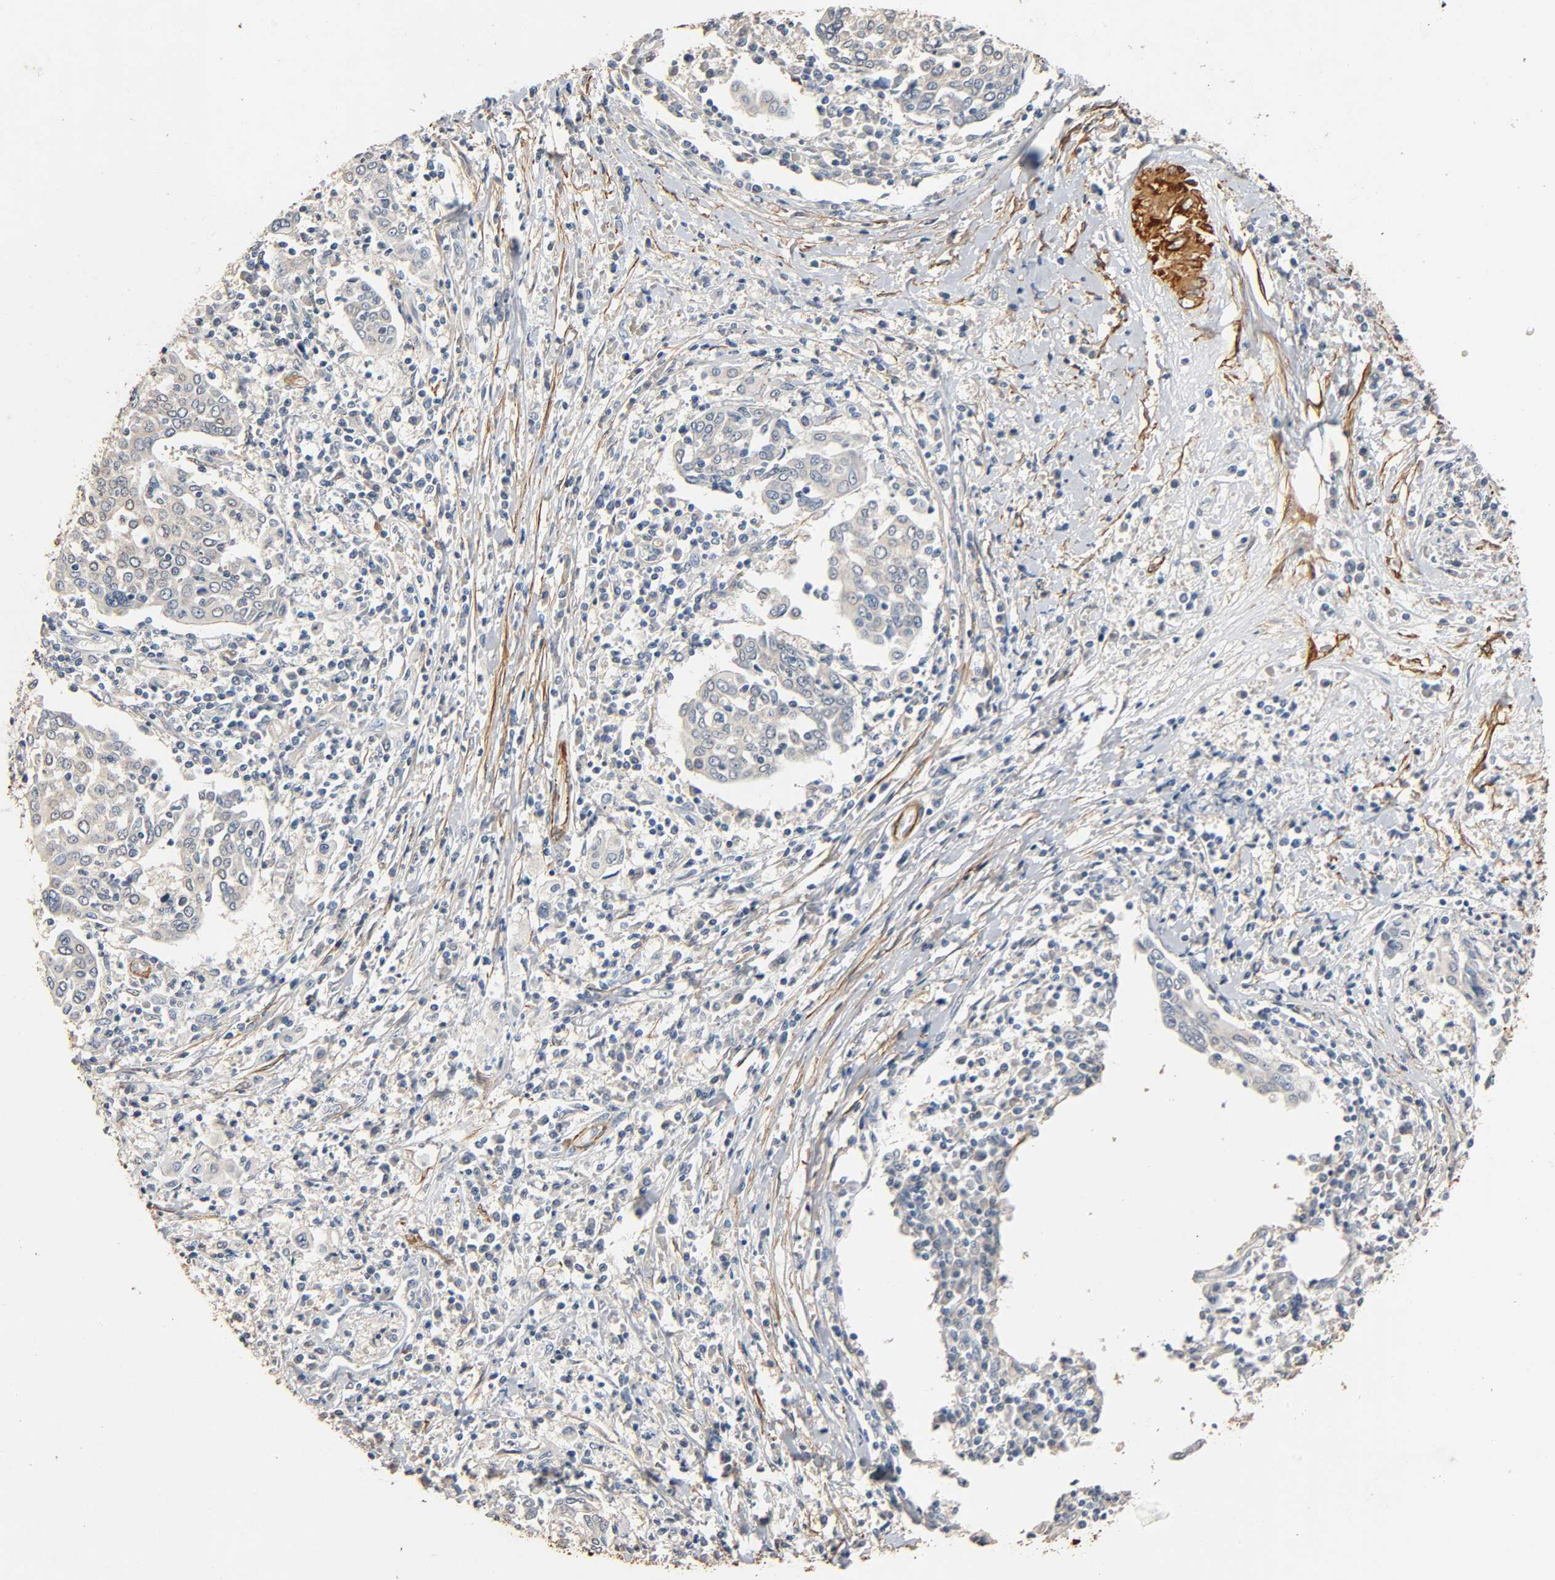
{"staining": {"intensity": "negative", "quantity": "none", "location": "none"}, "tissue": "cervical cancer", "cell_type": "Tumor cells", "image_type": "cancer", "snomed": [{"axis": "morphology", "description": "Squamous cell carcinoma, NOS"}, {"axis": "topography", "description": "Cervix"}], "caption": "The immunohistochemistry (IHC) image has no significant staining in tumor cells of cervical cancer tissue.", "gene": "GSTA3", "patient": {"sex": "female", "age": 40}}